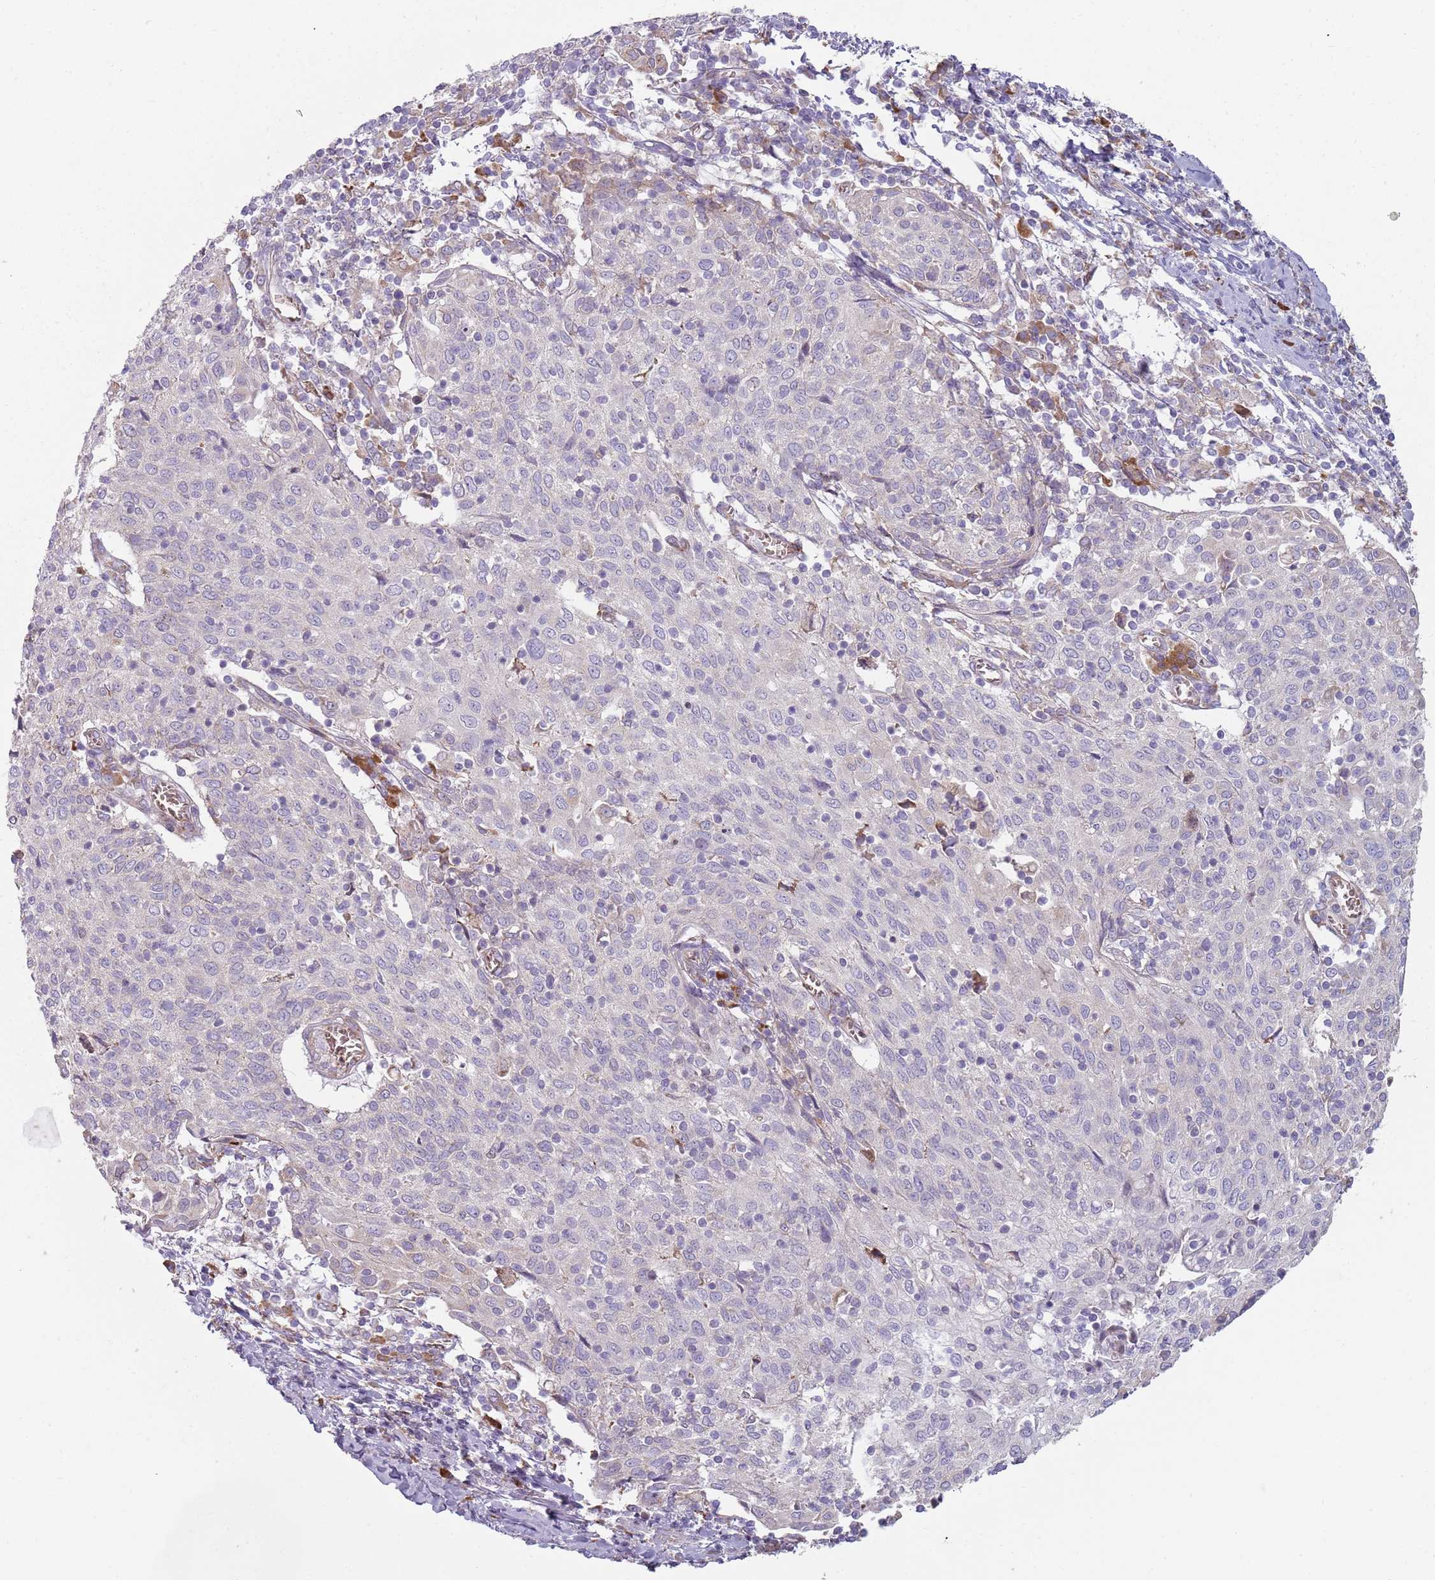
{"staining": {"intensity": "negative", "quantity": "none", "location": "none"}, "tissue": "cervical cancer", "cell_type": "Tumor cells", "image_type": "cancer", "snomed": [{"axis": "morphology", "description": "Squamous cell carcinoma, NOS"}, {"axis": "topography", "description": "Cervix"}], "caption": "High magnification brightfield microscopy of cervical cancer stained with DAB (brown) and counterstained with hematoxylin (blue): tumor cells show no significant expression. The staining is performed using DAB brown chromogen with nuclei counter-stained in using hematoxylin.", "gene": "SPATA2", "patient": {"sex": "female", "age": 52}}